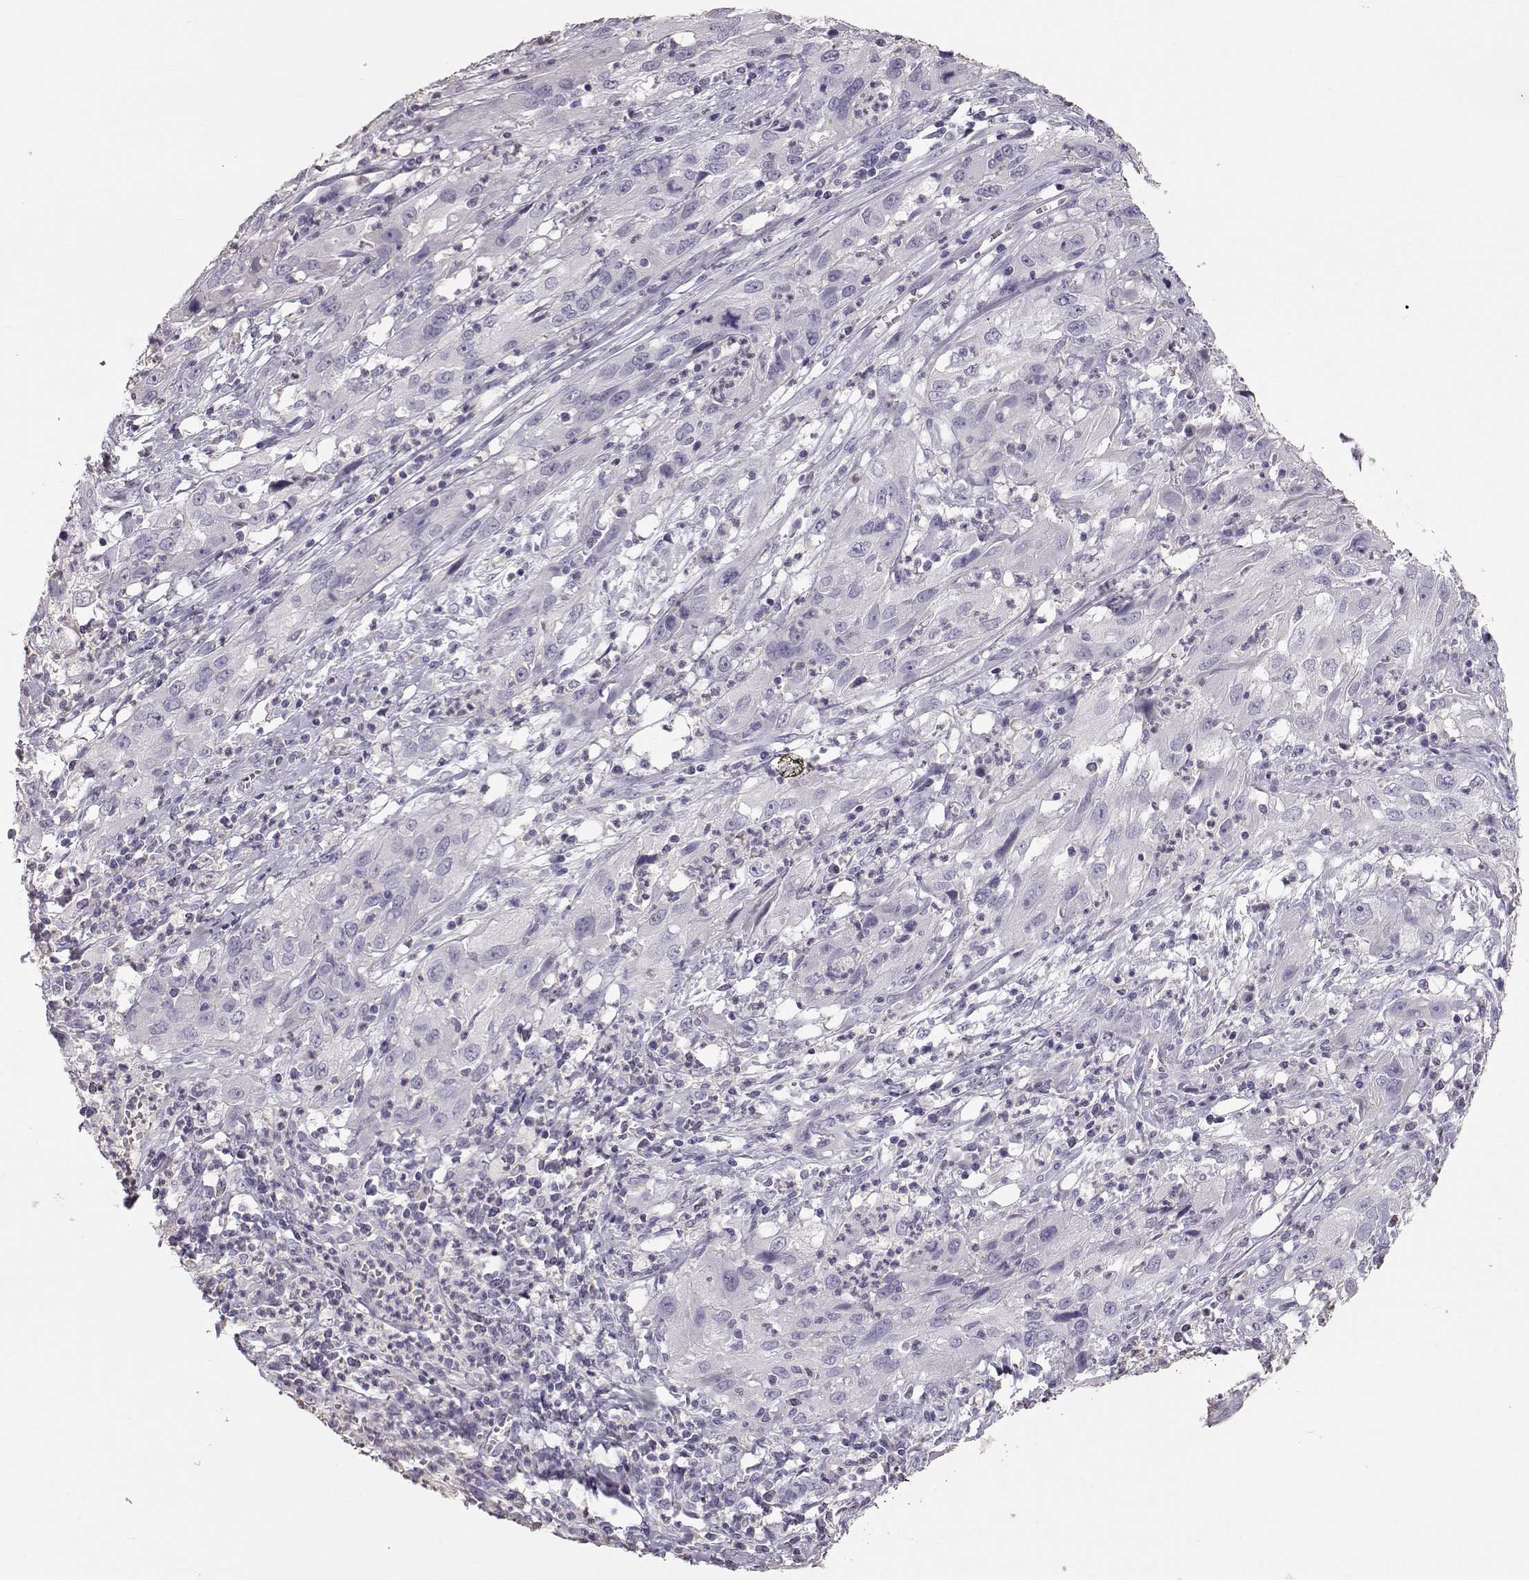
{"staining": {"intensity": "negative", "quantity": "none", "location": "none"}, "tissue": "cervical cancer", "cell_type": "Tumor cells", "image_type": "cancer", "snomed": [{"axis": "morphology", "description": "Squamous cell carcinoma, NOS"}, {"axis": "topography", "description": "Cervix"}], "caption": "This is an immunohistochemistry (IHC) image of cervical cancer. There is no expression in tumor cells.", "gene": "POU1F1", "patient": {"sex": "female", "age": 32}}